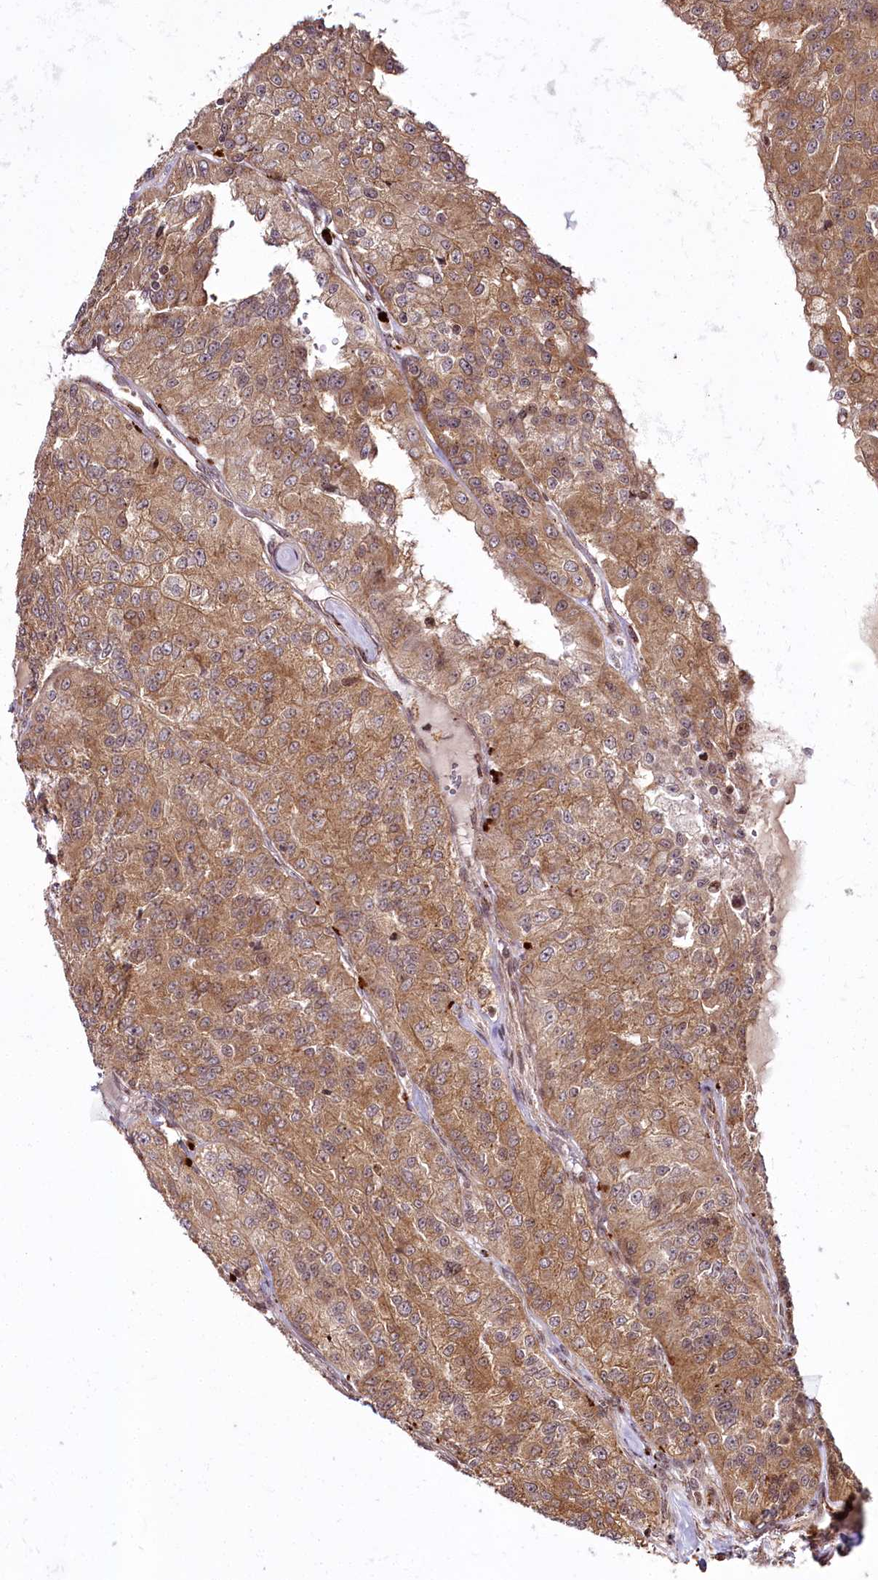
{"staining": {"intensity": "moderate", "quantity": ">75%", "location": "cytoplasmic/membranous,nuclear"}, "tissue": "renal cancer", "cell_type": "Tumor cells", "image_type": "cancer", "snomed": [{"axis": "morphology", "description": "Adenocarcinoma, NOS"}, {"axis": "topography", "description": "Kidney"}], "caption": "The histopathology image shows immunohistochemical staining of renal cancer (adenocarcinoma). There is moderate cytoplasmic/membranous and nuclear expression is present in about >75% of tumor cells. The staining was performed using DAB to visualize the protein expression in brown, while the nuclei were stained in blue with hematoxylin (Magnification: 20x).", "gene": "HOXC8", "patient": {"sex": "female", "age": 63}}